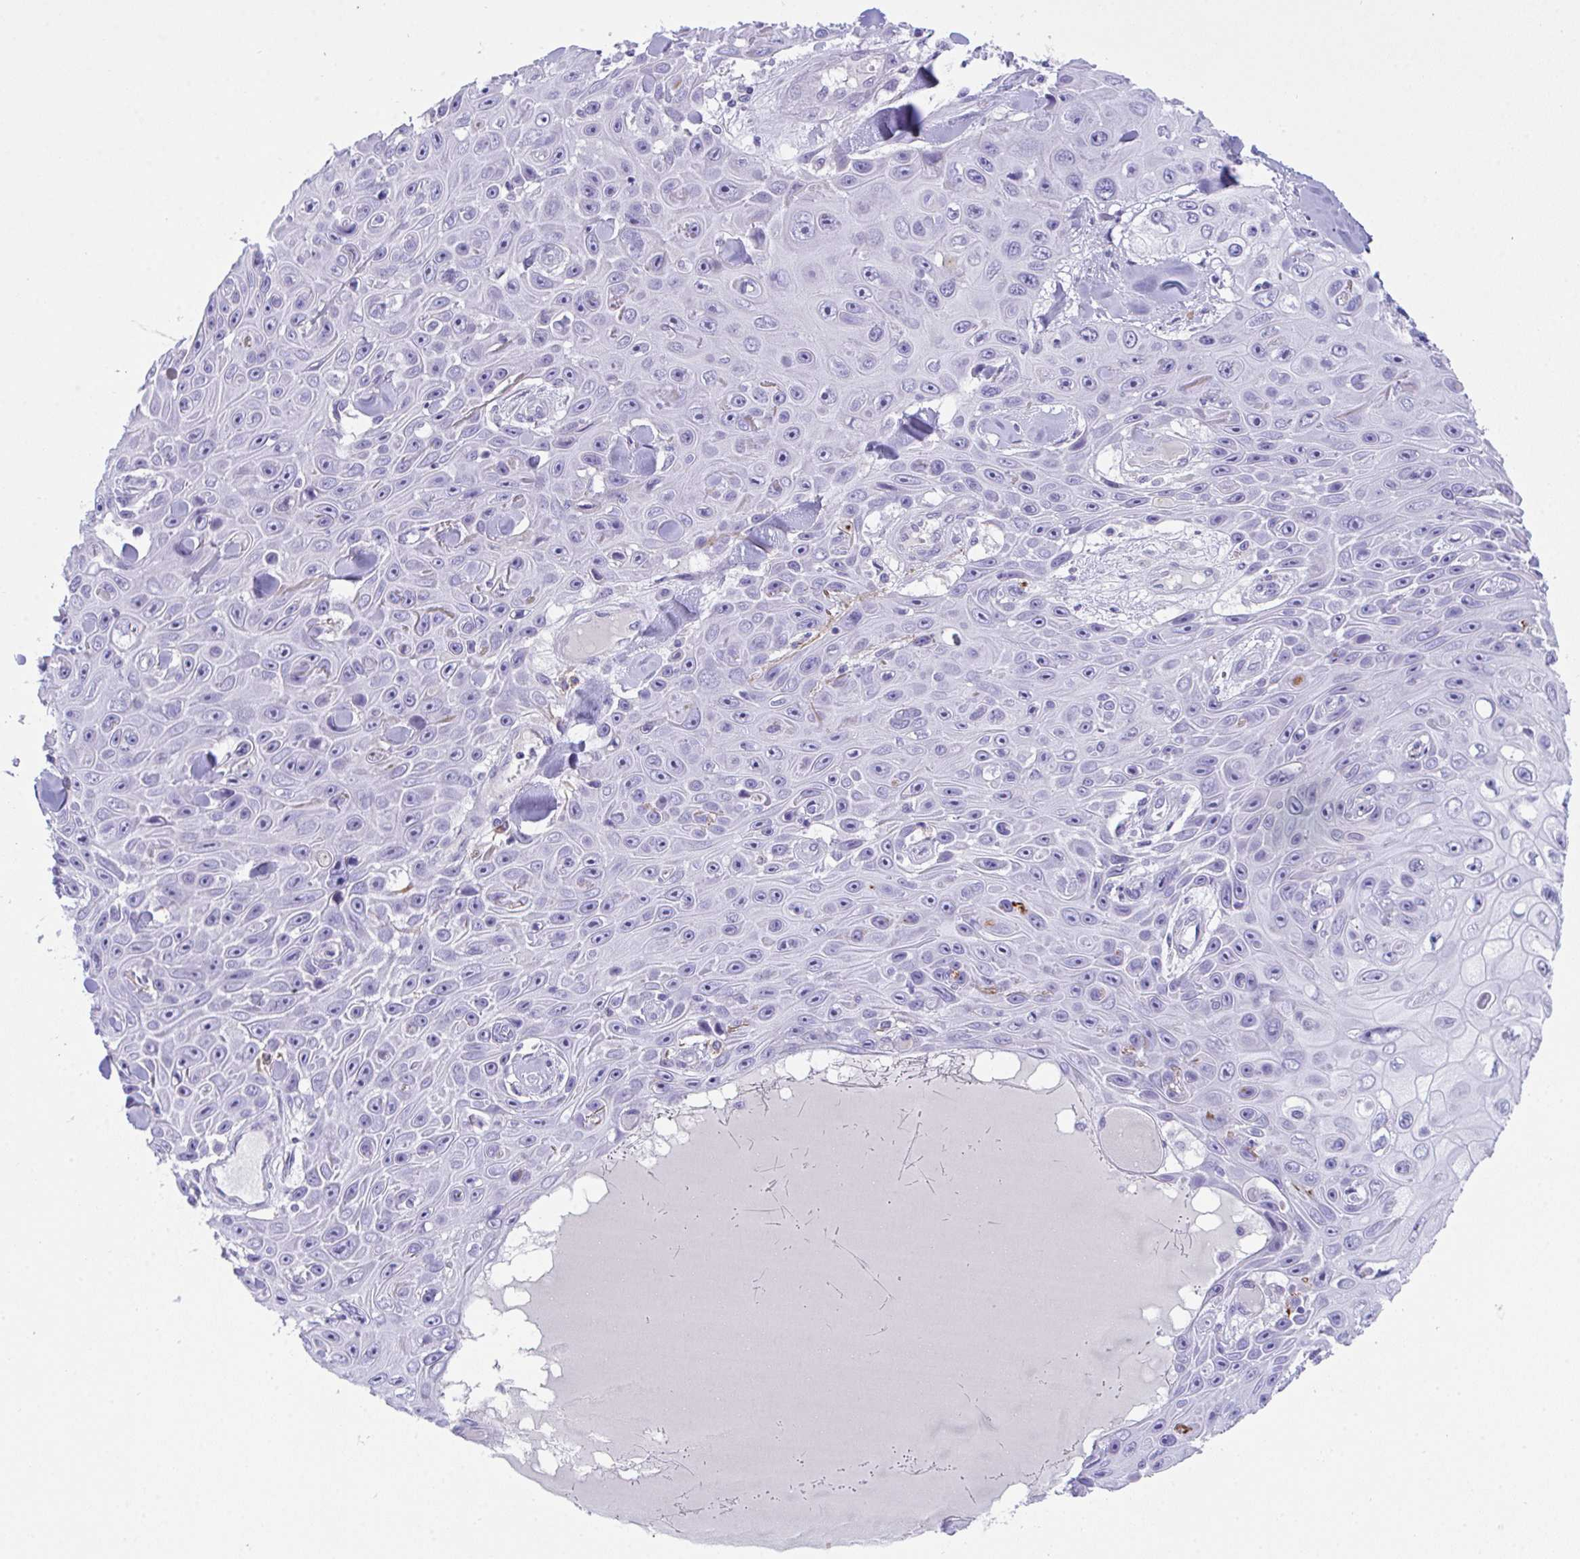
{"staining": {"intensity": "negative", "quantity": "none", "location": "none"}, "tissue": "skin cancer", "cell_type": "Tumor cells", "image_type": "cancer", "snomed": [{"axis": "morphology", "description": "Squamous cell carcinoma, NOS"}, {"axis": "topography", "description": "Skin"}], "caption": "A photomicrograph of skin cancer (squamous cell carcinoma) stained for a protein exhibits no brown staining in tumor cells.", "gene": "KMT2E", "patient": {"sex": "male", "age": 82}}